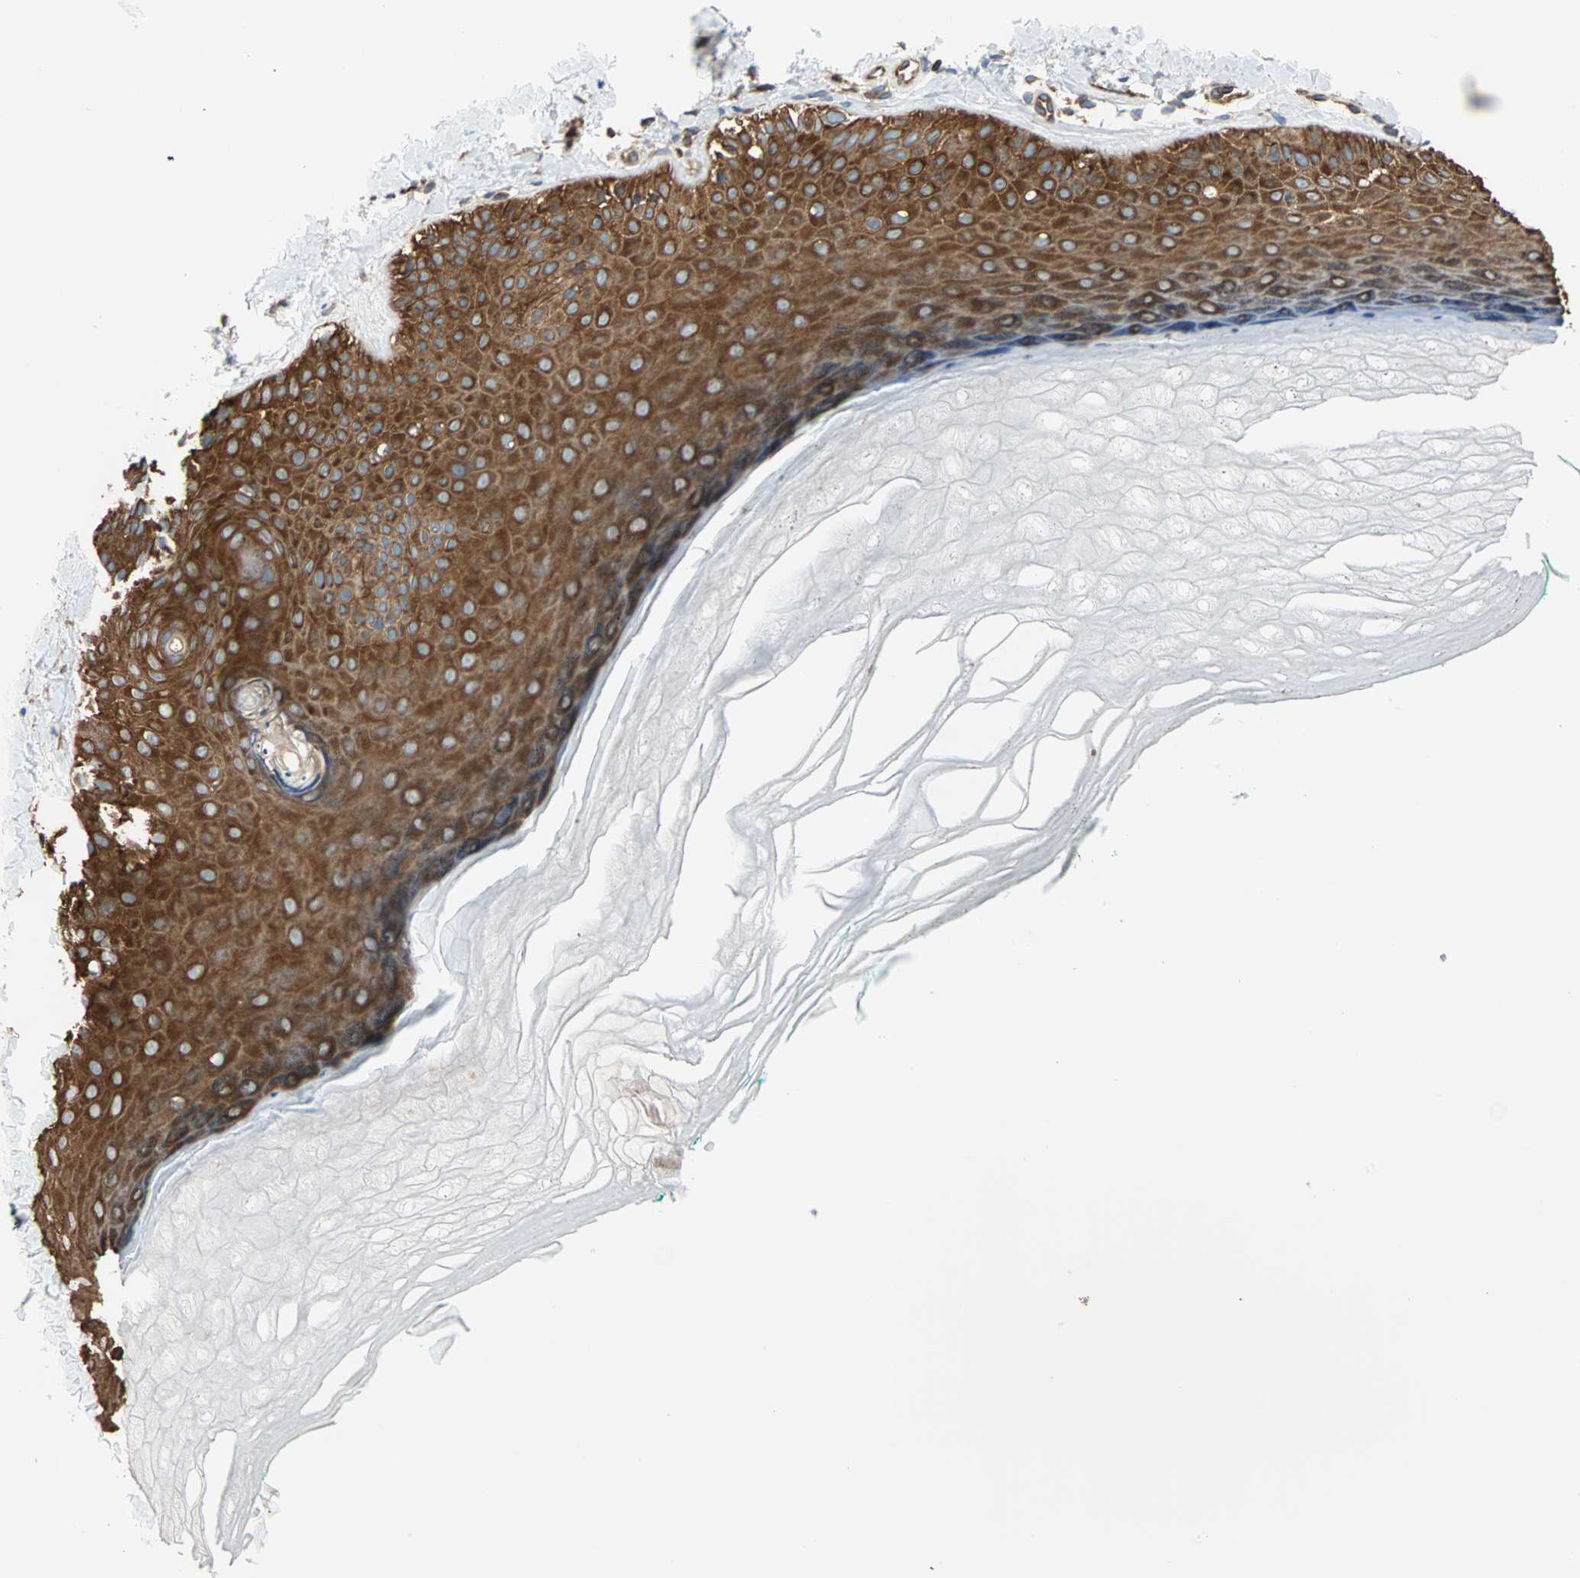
{"staining": {"intensity": "moderate", "quantity": ">75%", "location": "cytoplasmic/membranous"}, "tissue": "skin", "cell_type": "Fibroblasts", "image_type": "normal", "snomed": [{"axis": "morphology", "description": "Normal tissue, NOS"}, {"axis": "topography", "description": "Skin"}], "caption": "Benign skin reveals moderate cytoplasmic/membranous expression in approximately >75% of fibroblasts.", "gene": "EEF2", "patient": {"sex": "male", "age": 26}}